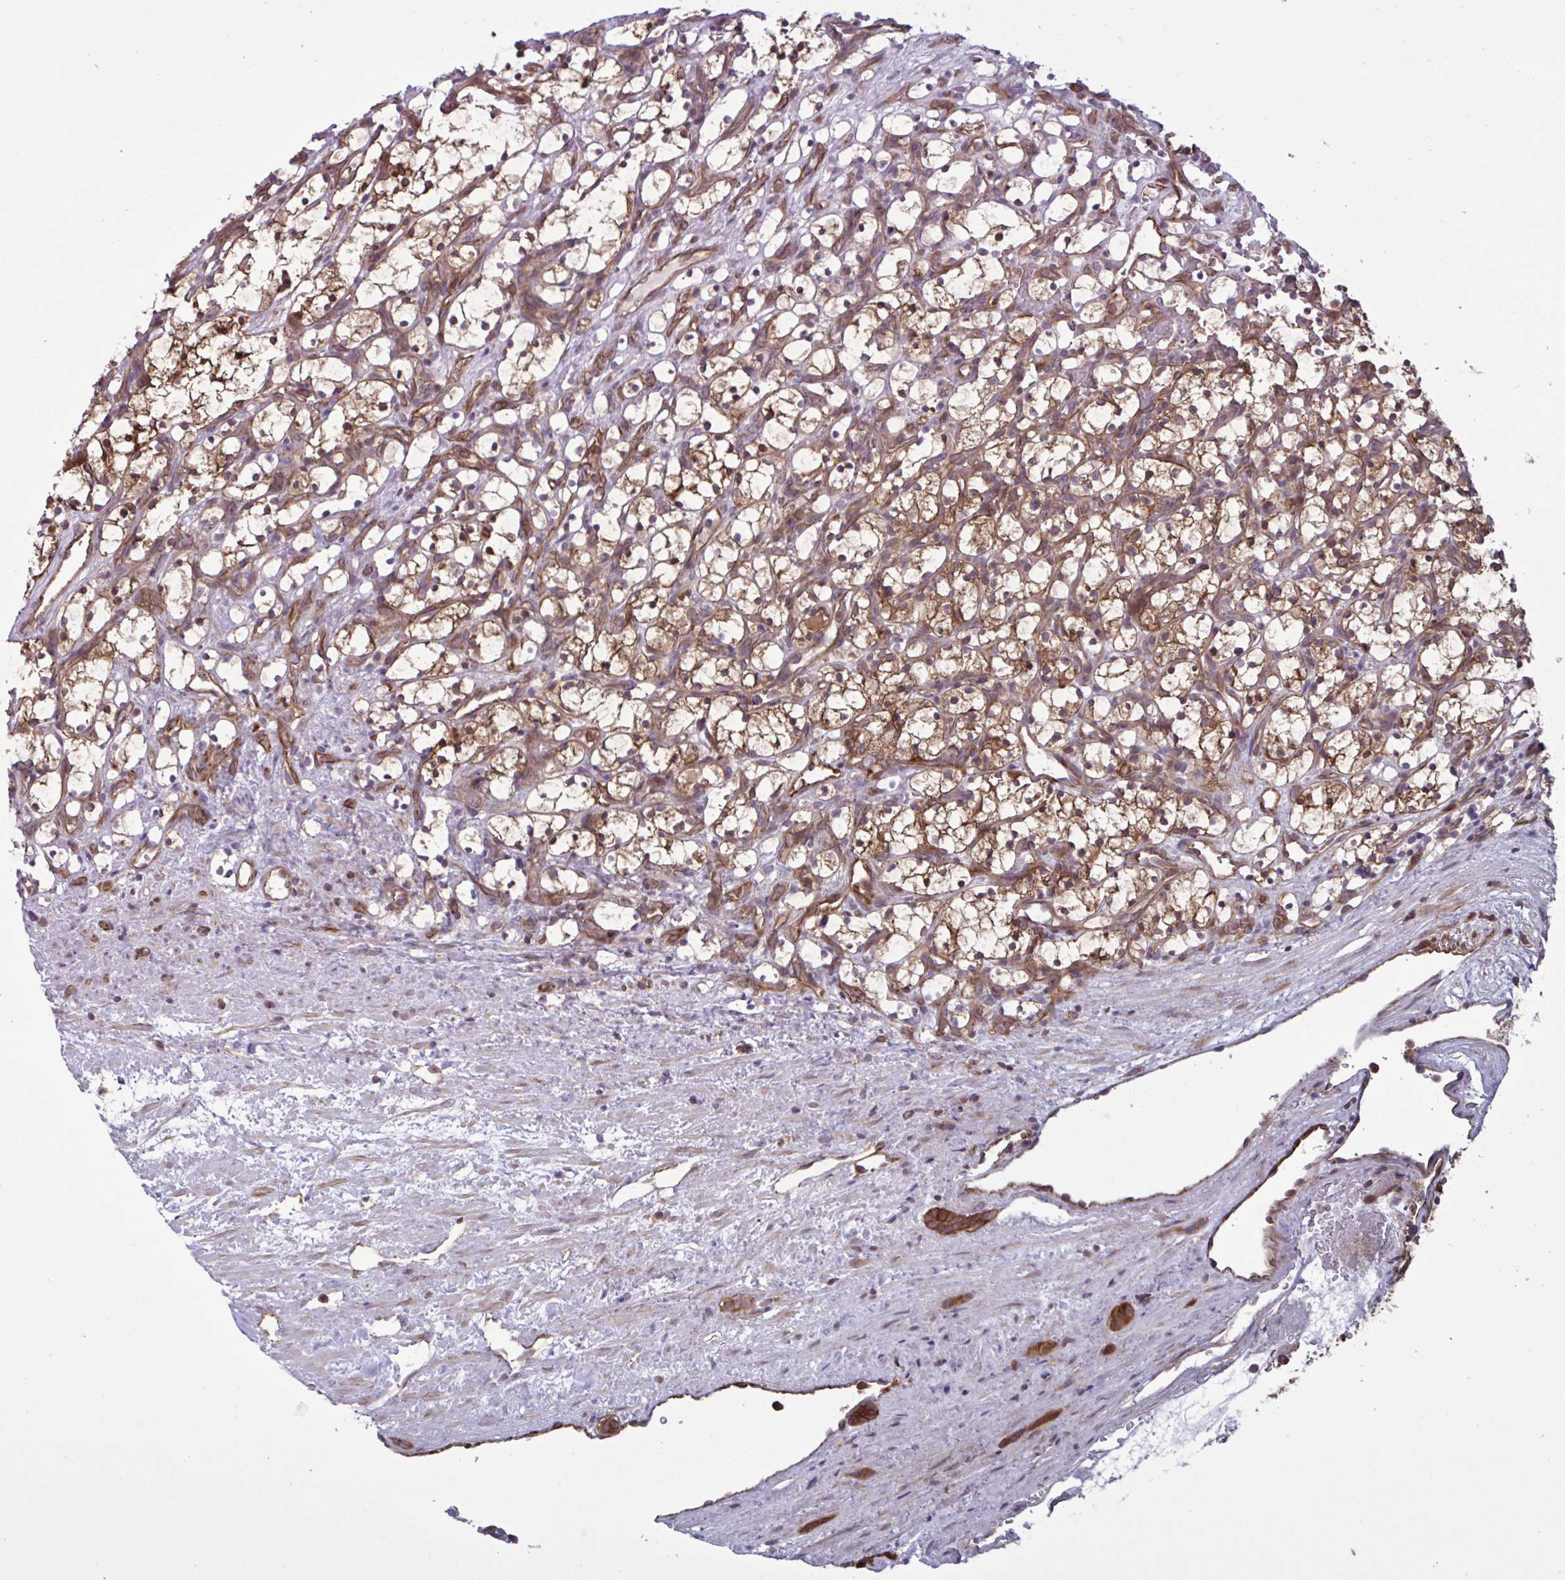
{"staining": {"intensity": "moderate", "quantity": ">75%", "location": "cytoplasmic/membranous,nuclear"}, "tissue": "renal cancer", "cell_type": "Tumor cells", "image_type": "cancer", "snomed": [{"axis": "morphology", "description": "Adenocarcinoma, NOS"}, {"axis": "topography", "description": "Kidney"}], "caption": "This is a photomicrograph of IHC staining of adenocarcinoma (renal), which shows moderate staining in the cytoplasmic/membranous and nuclear of tumor cells.", "gene": "GLTP", "patient": {"sex": "female", "age": 69}}